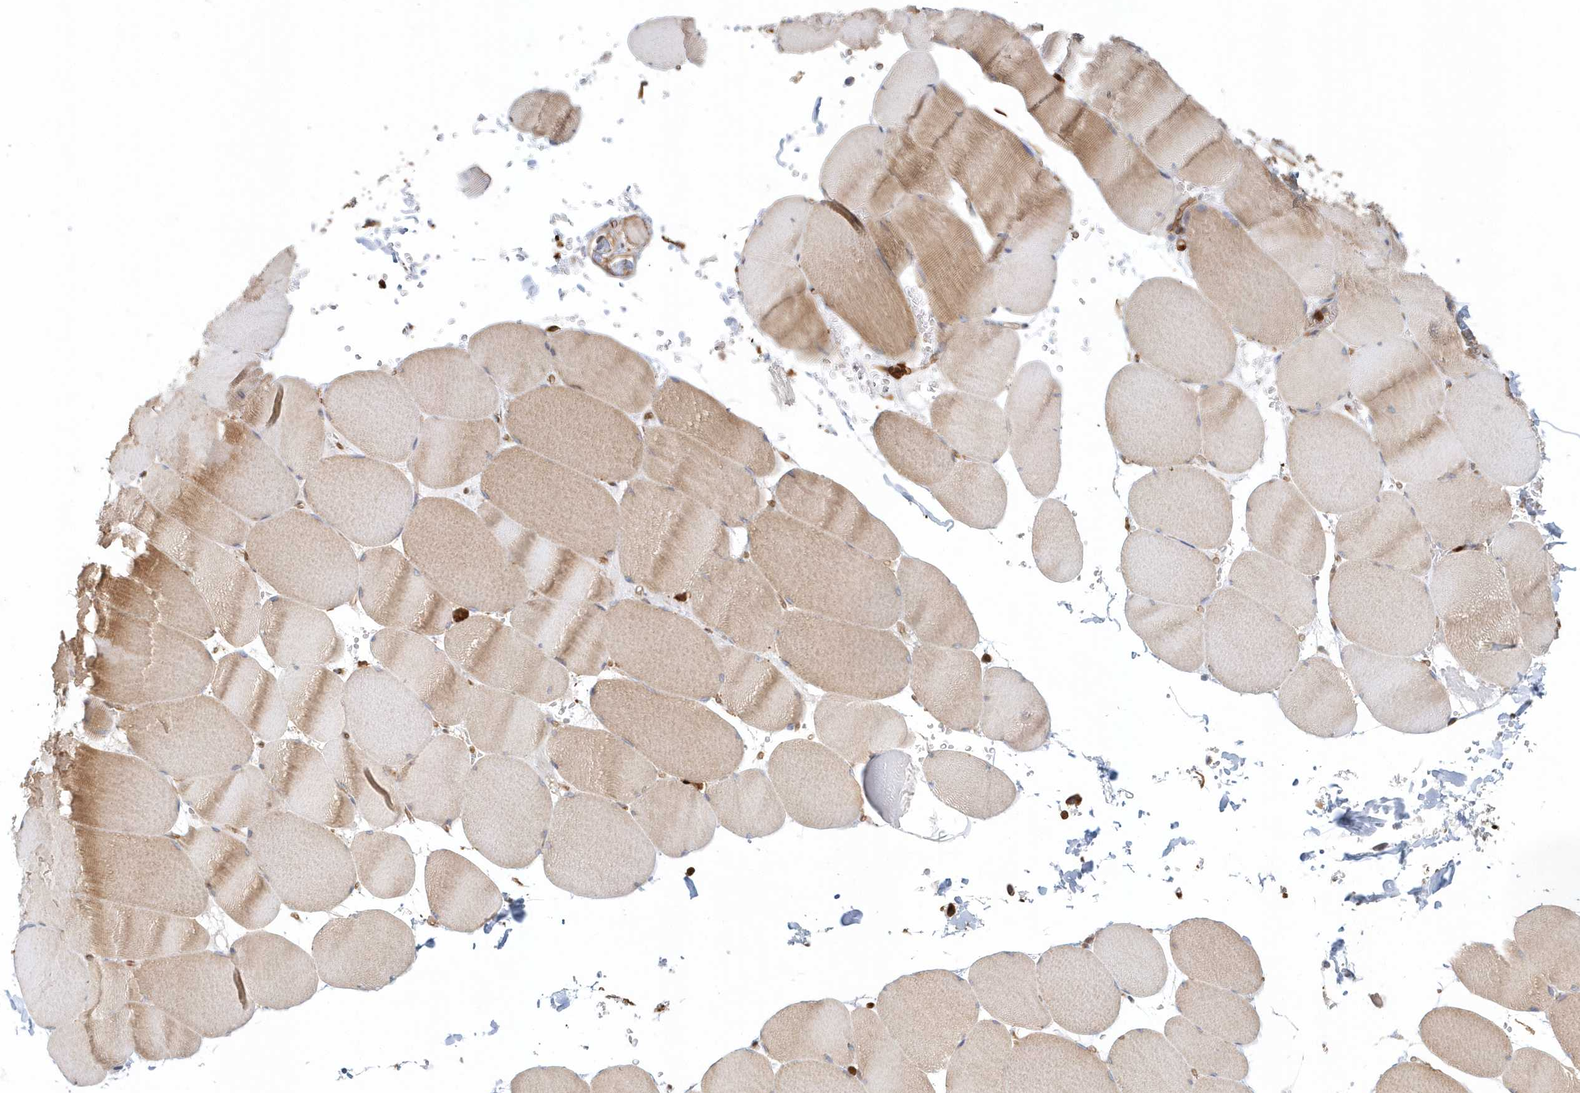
{"staining": {"intensity": "moderate", "quantity": "25%-75%", "location": "cytoplasmic/membranous"}, "tissue": "skeletal muscle", "cell_type": "Myocytes", "image_type": "normal", "snomed": [{"axis": "morphology", "description": "Normal tissue, NOS"}, {"axis": "topography", "description": "Skeletal muscle"}, {"axis": "topography", "description": "Head-Neck"}], "caption": "This micrograph shows immunohistochemistry staining of normal human skeletal muscle, with medium moderate cytoplasmic/membranous expression in about 25%-75% of myocytes.", "gene": "DNAH1", "patient": {"sex": "male", "age": 66}}